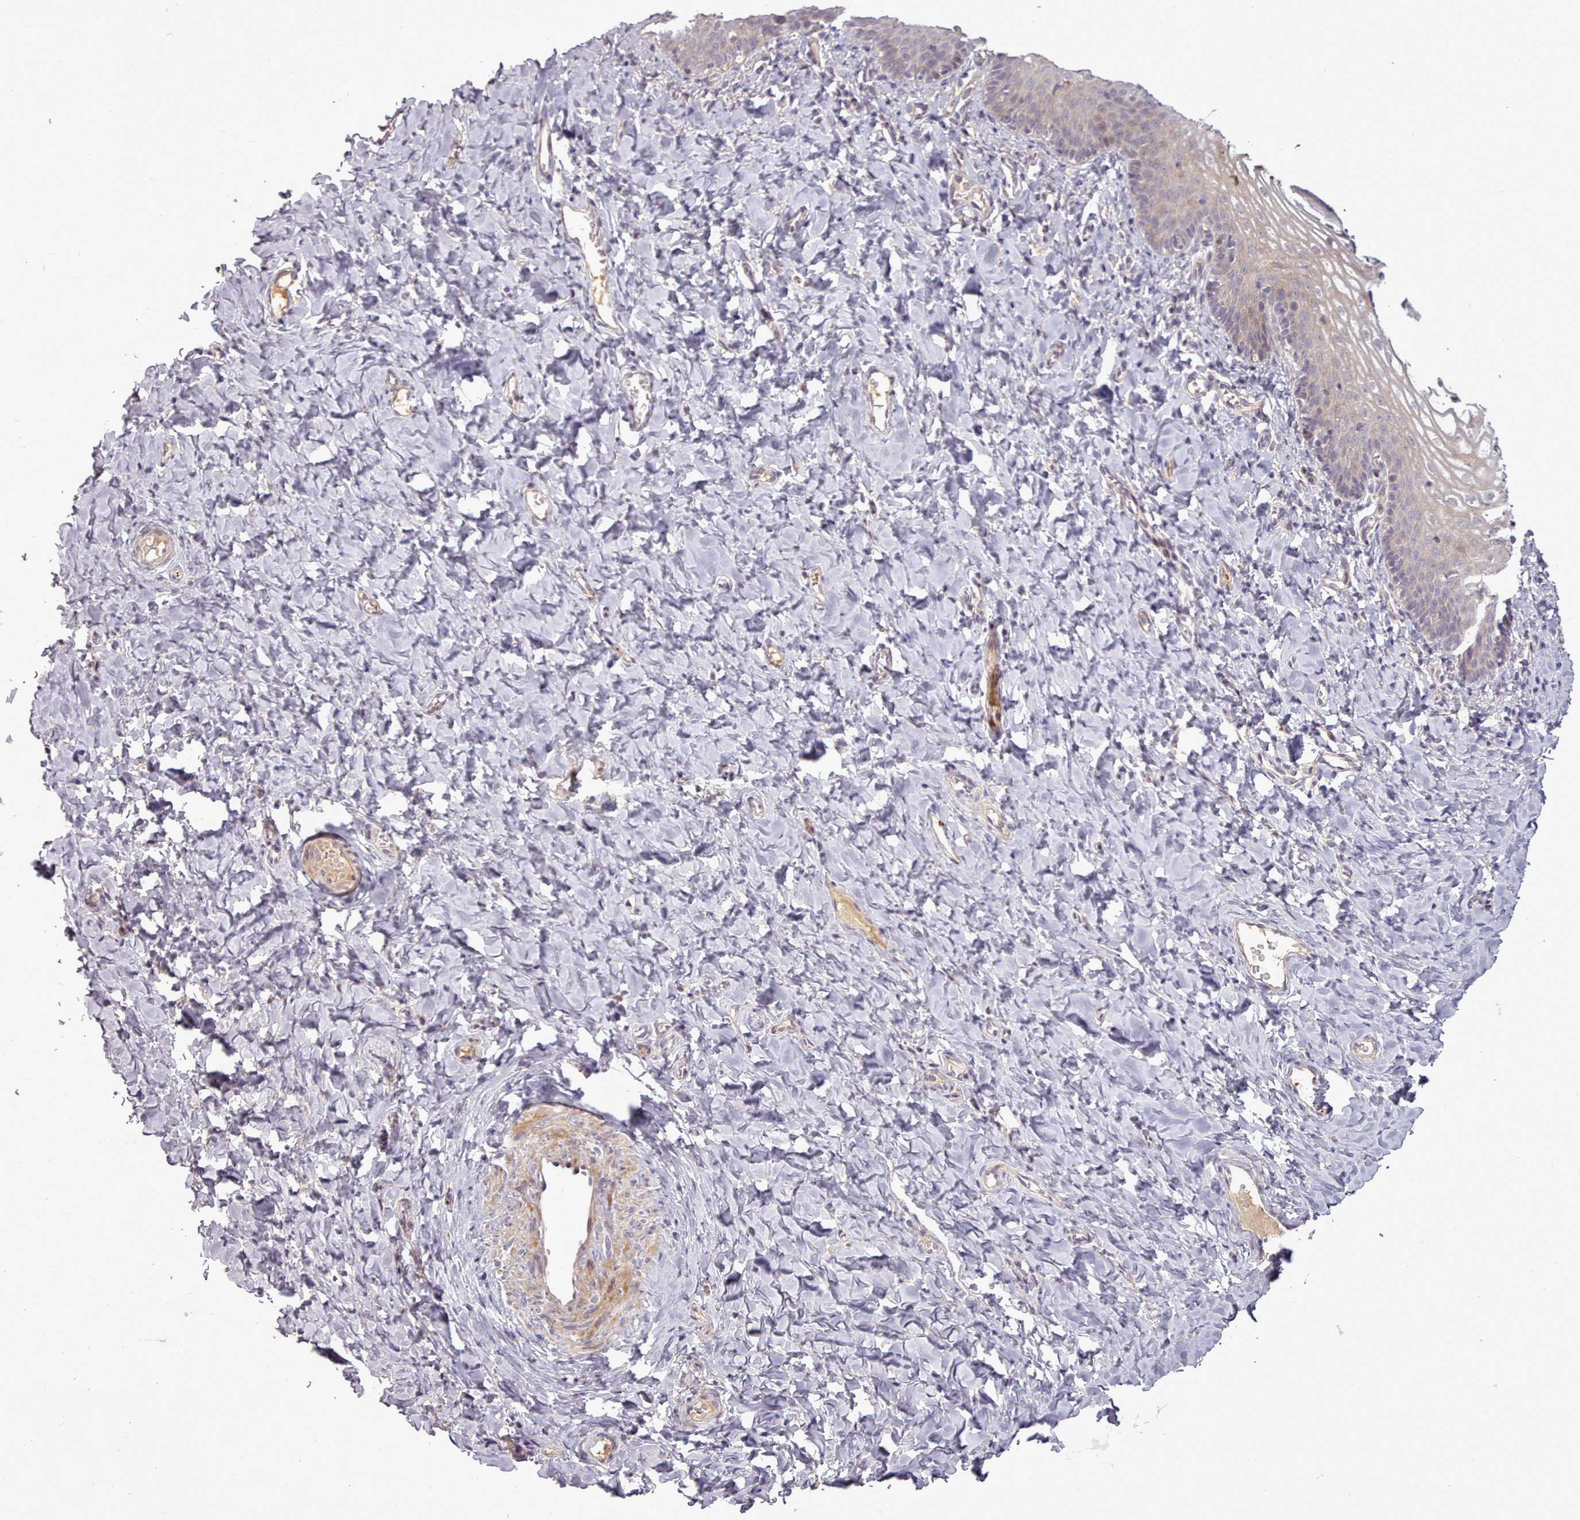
{"staining": {"intensity": "moderate", "quantity": "<25%", "location": "nuclear"}, "tissue": "vagina", "cell_type": "Squamous epithelial cells", "image_type": "normal", "snomed": [{"axis": "morphology", "description": "Normal tissue, NOS"}, {"axis": "topography", "description": "Vagina"}], "caption": "Immunohistochemistry micrograph of normal vagina stained for a protein (brown), which reveals low levels of moderate nuclear positivity in about <25% of squamous epithelial cells.", "gene": "LEFTY1", "patient": {"sex": "female", "age": 60}}